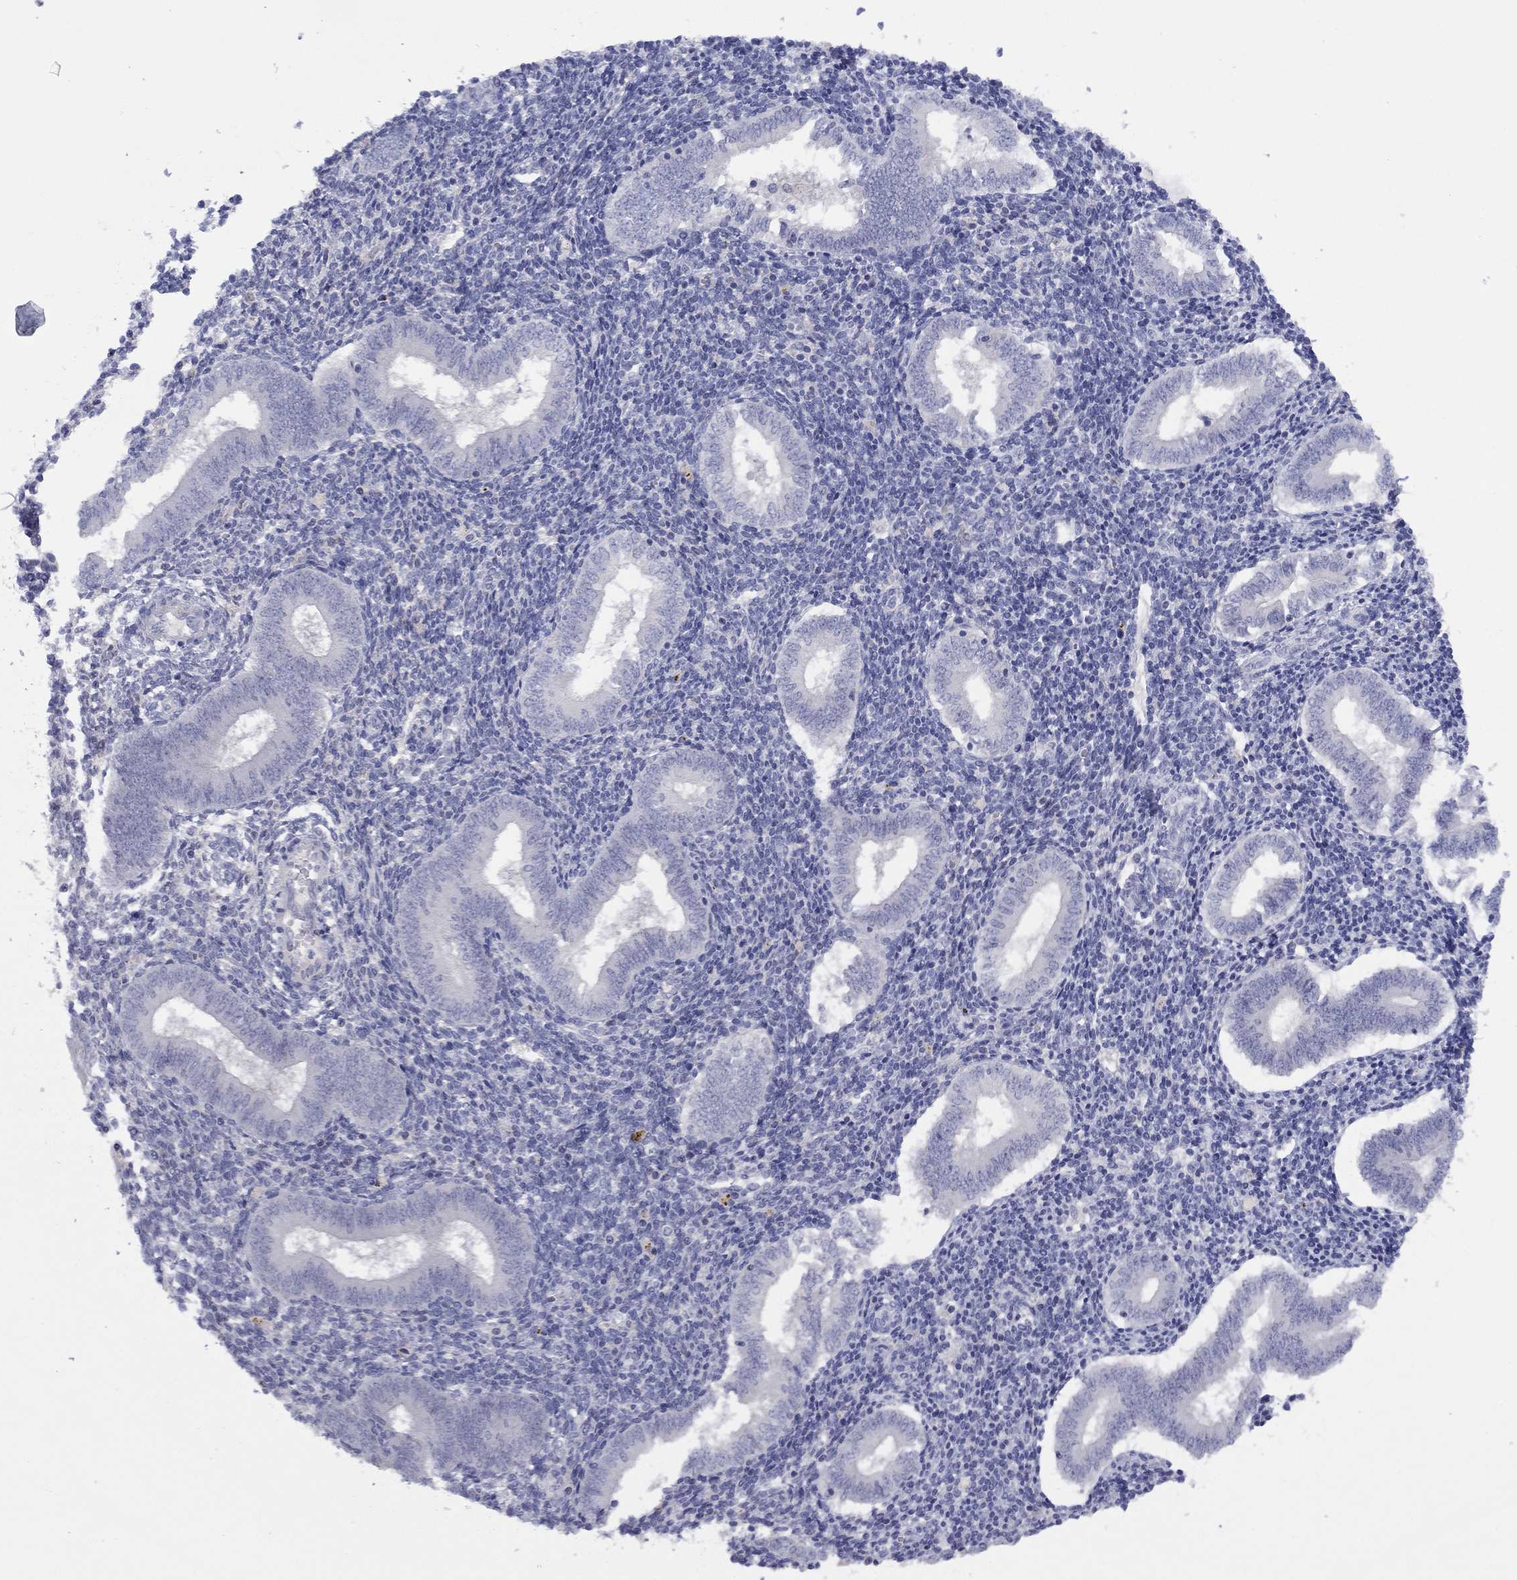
{"staining": {"intensity": "negative", "quantity": "none", "location": "none"}, "tissue": "endometrium", "cell_type": "Cells in endometrial stroma", "image_type": "normal", "snomed": [{"axis": "morphology", "description": "Normal tissue, NOS"}, {"axis": "topography", "description": "Endometrium"}], "caption": "Human endometrium stained for a protein using immunohistochemistry reveals no expression in cells in endometrial stroma.", "gene": "CYP2B6", "patient": {"sex": "female", "age": 25}}